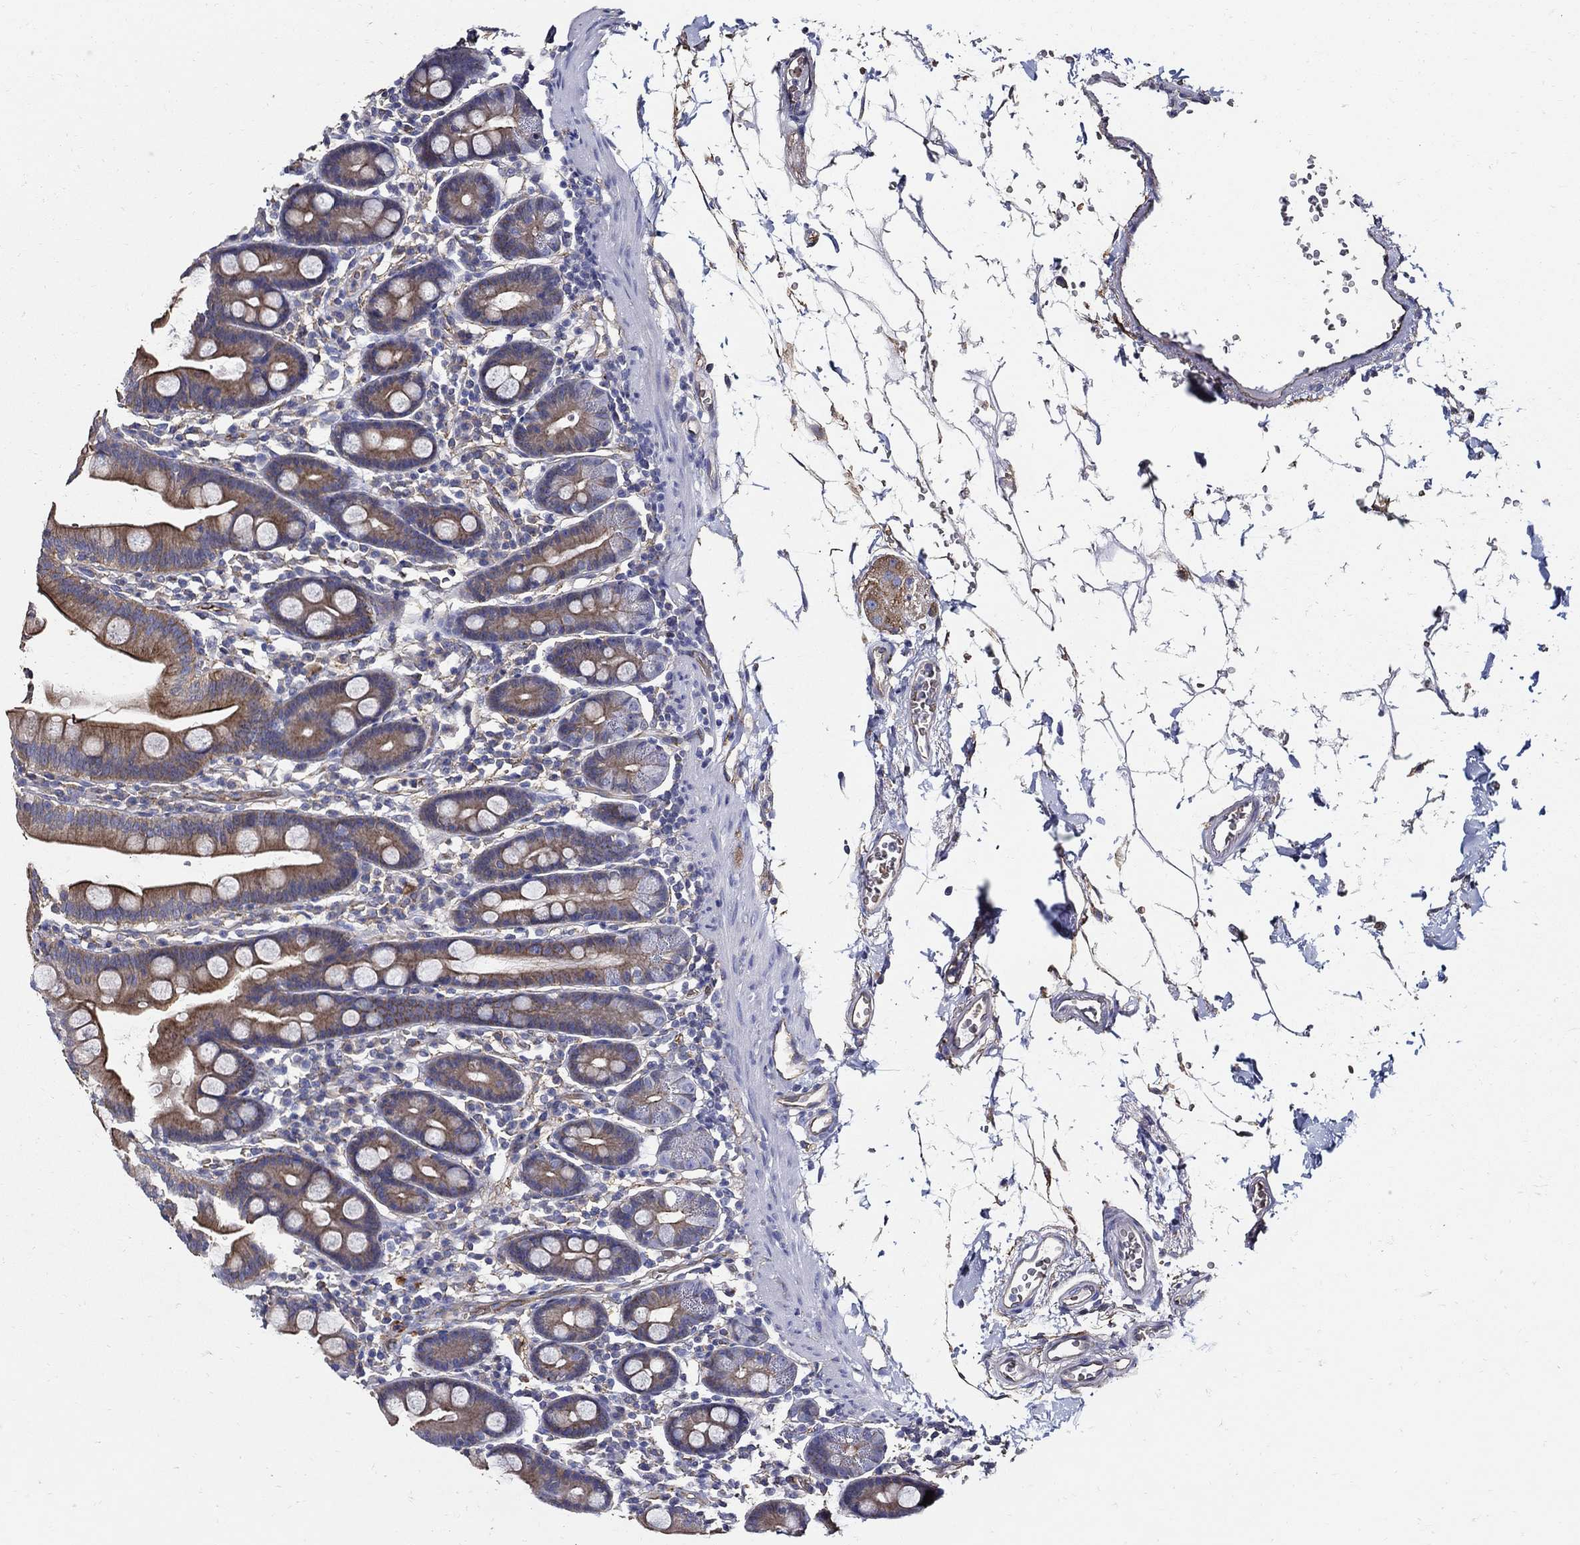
{"staining": {"intensity": "strong", "quantity": "25%-75%", "location": "cytoplasmic/membranous"}, "tissue": "duodenum", "cell_type": "Glandular cells", "image_type": "normal", "snomed": [{"axis": "morphology", "description": "Normal tissue, NOS"}, {"axis": "topography", "description": "Duodenum"}], "caption": "This micrograph displays immunohistochemistry (IHC) staining of normal human duodenum, with high strong cytoplasmic/membranous expression in approximately 25%-75% of glandular cells.", "gene": "APBB3", "patient": {"sex": "male", "age": 59}}